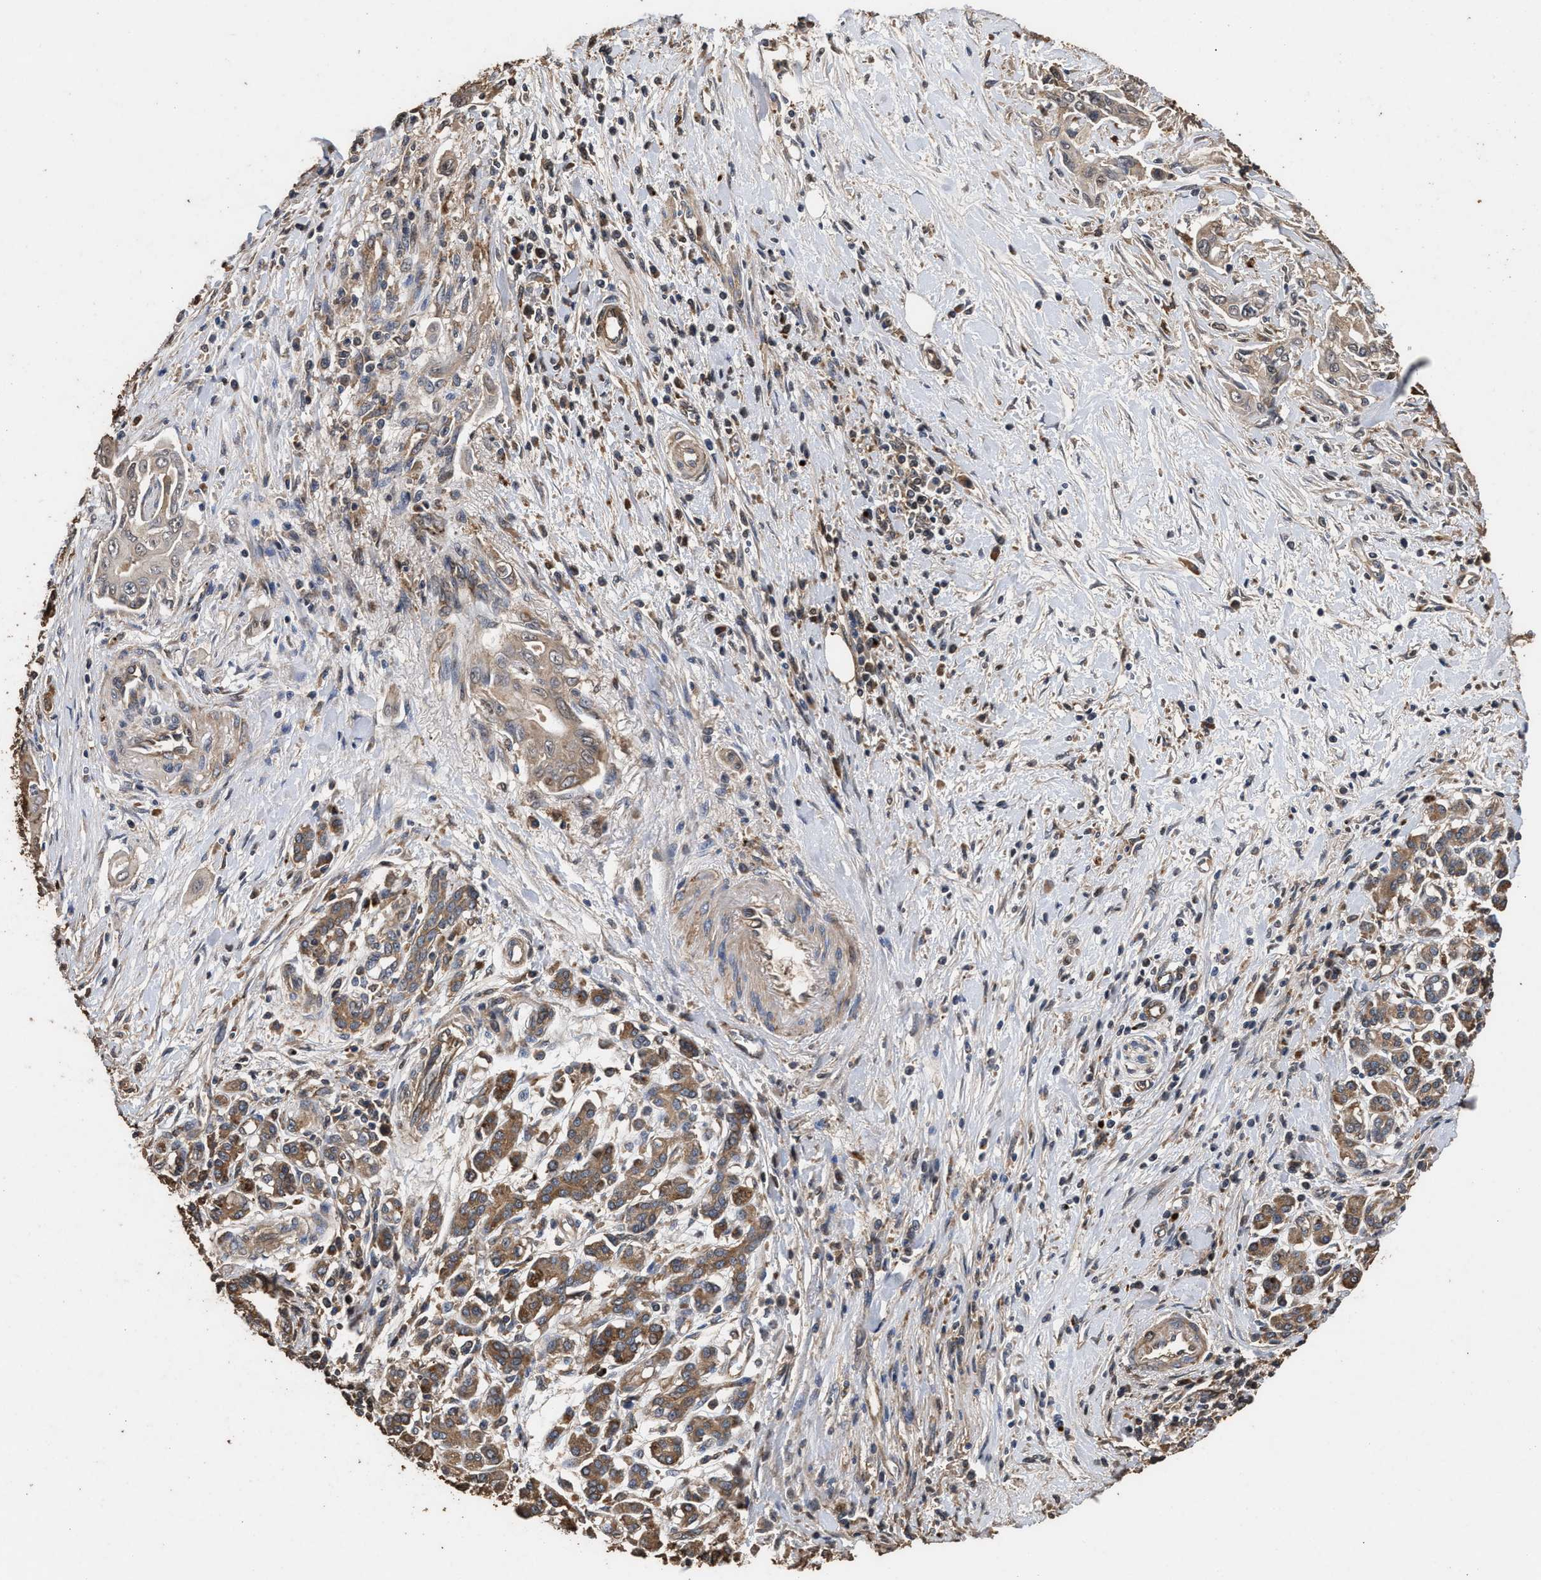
{"staining": {"intensity": "weak", "quantity": ">75%", "location": "cytoplasmic/membranous"}, "tissue": "pancreatic cancer", "cell_type": "Tumor cells", "image_type": "cancer", "snomed": [{"axis": "morphology", "description": "Adenocarcinoma, NOS"}, {"axis": "topography", "description": "Pancreas"}], "caption": "Immunohistochemical staining of human pancreatic cancer reveals low levels of weak cytoplasmic/membranous expression in approximately >75% of tumor cells.", "gene": "KYAT1", "patient": {"sex": "male", "age": 58}}